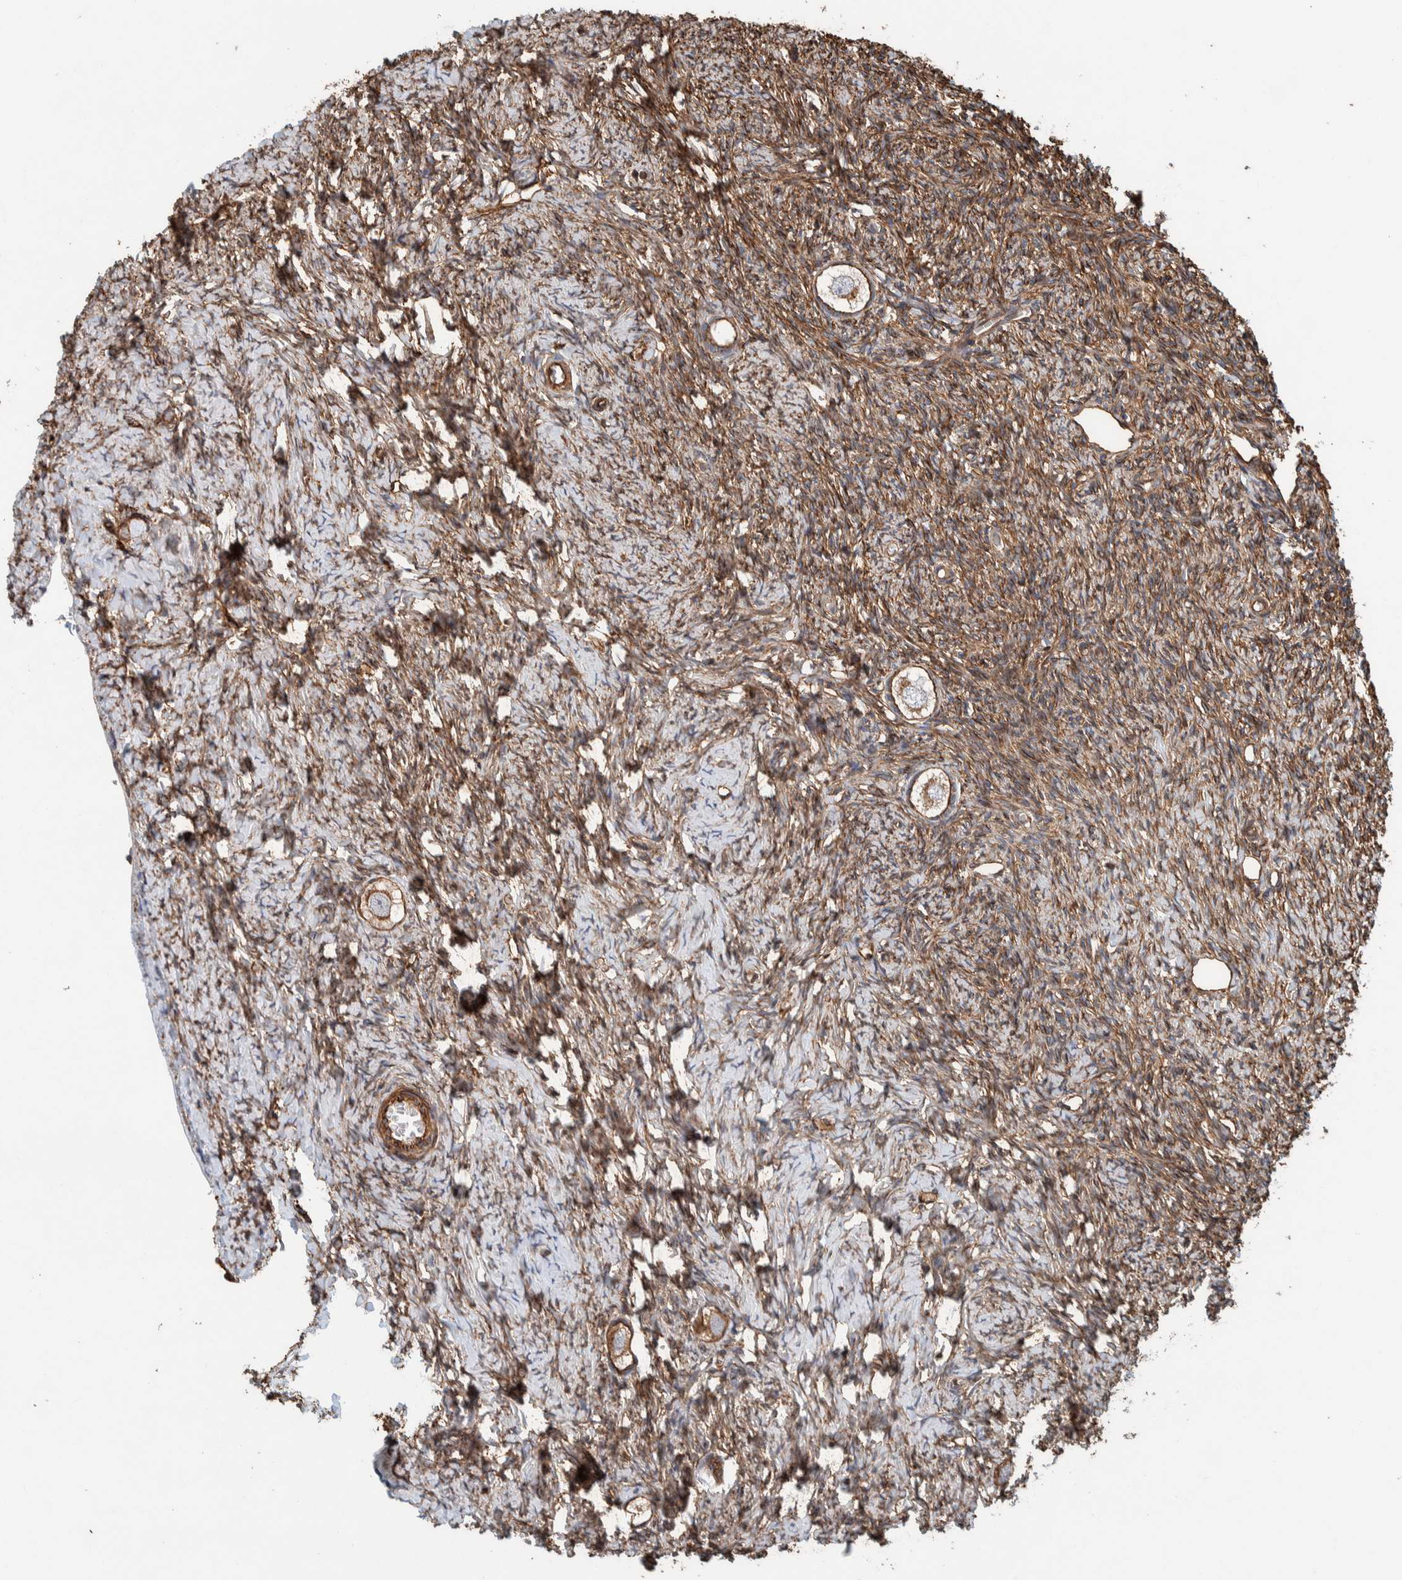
{"staining": {"intensity": "moderate", "quantity": ">75%", "location": "cytoplasmic/membranous"}, "tissue": "ovary", "cell_type": "Follicle cells", "image_type": "normal", "snomed": [{"axis": "morphology", "description": "Normal tissue, NOS"}, {"axis": "topography", "description": "Ovary"}], "caption": "A high-resolution photomicrograph shows IHC staining of benign ovary, which displays moderate cytoplasmic/membranous staining in approximately >75% of follicle cells. Nuclei are stained in blue.", "gene": "PKD1L1", "patient": {"sex": "female", "age": 27}}